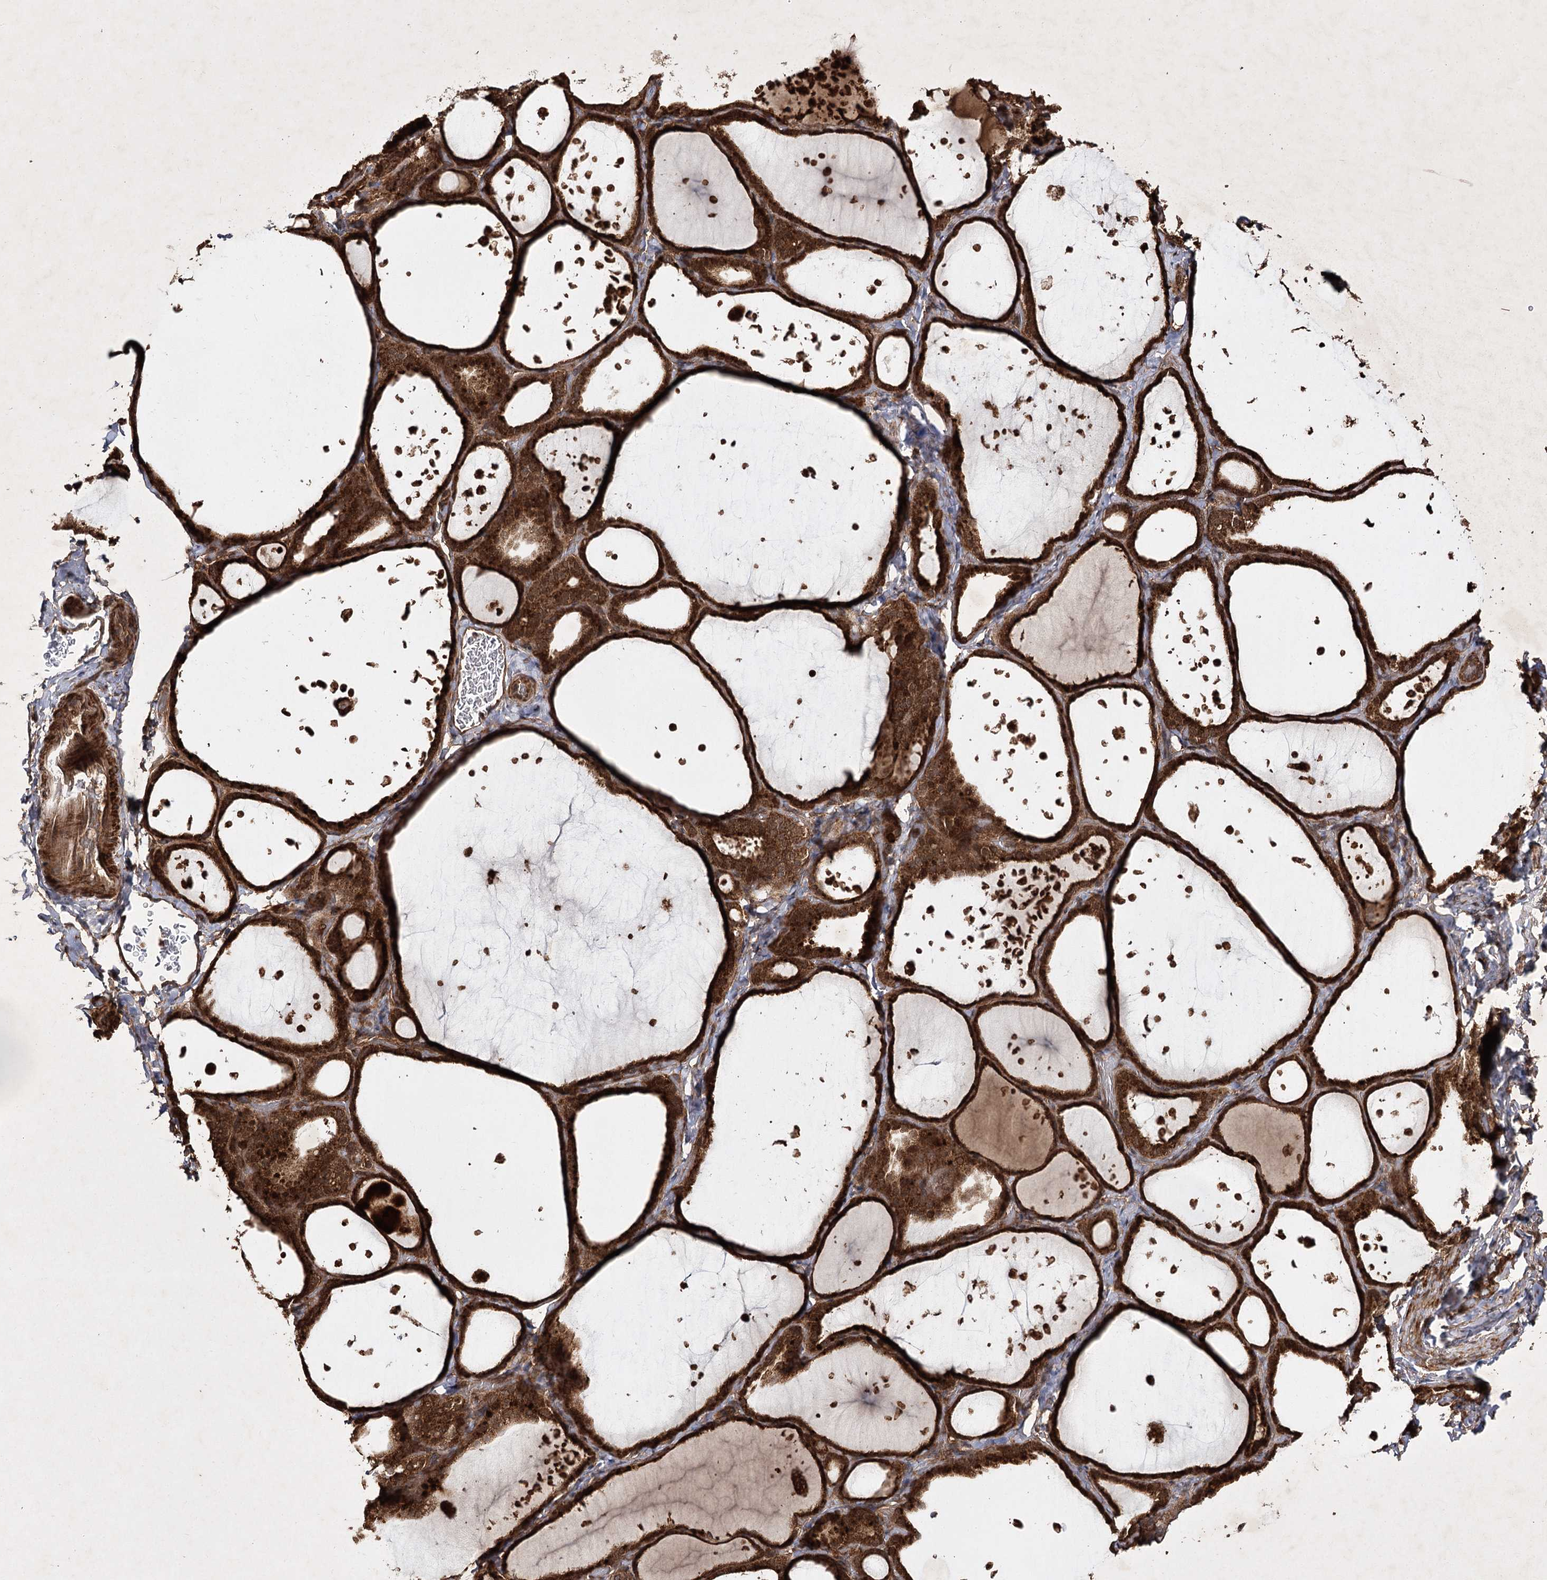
{"staining": {"intensity": "strong", "quantity": ">75%", "location": "cytoplasmic/membranous"}, "tissue": "thyroid gland", "cell_type": "Glandular cells", "image_type": "normal", "snomed": [{"axis": "morphology", "description": "Normal tissue, NOS"}, {"axis": "topography", "description": "Thyroid gland"}], "caption": "The photomicrograph exhibits a brown stain indicating the presence of a protein in the cytoplasmic/membranous of glandular cells in thyroid gland. Ihc stains the protein in brown and the nuclei are stained blue.", "gene": "DNAJC13", "patient": {"sex": "female", "age": 44}}